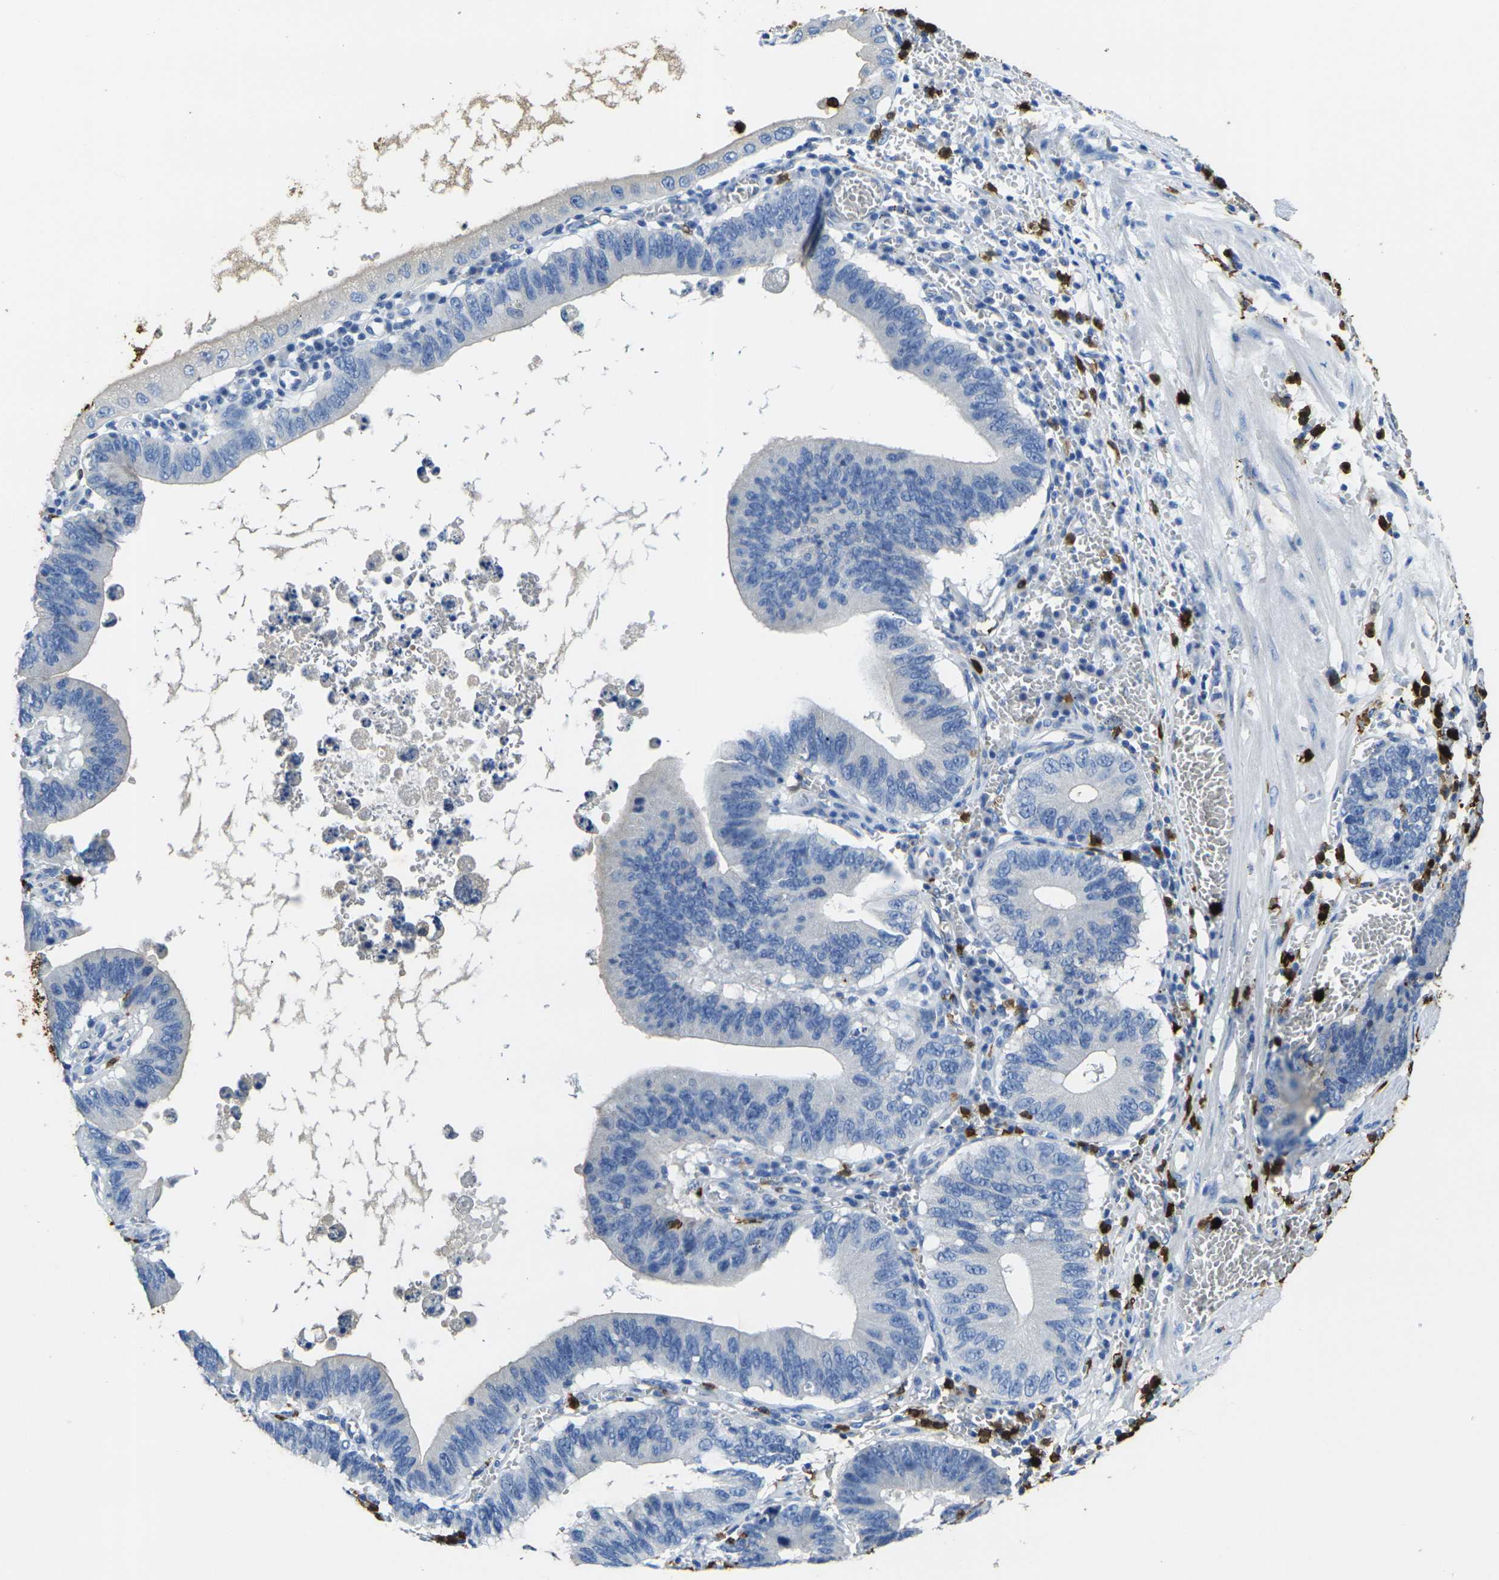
{"staining": {"intensity": "moderate", "quantity": "25%-75%", "location": "cytoplasmic/membranous"}, "tissue": "stomach cancer", "cell_type": "Tumor cells", "image_type": "cancer", "snomed": [{"axis": "morphology", "description": "Adenocarcinoma, NOS"}, {"axis": "topography", "description": "Stomach"}, {"axis": "topography", "description": "Gastric cardia"}], "caption": "Protein staining of stomach adenocarcinoma tissue demonstrates moderate cytoplasmic/membranous expression in about 25%-75% of tumor cells.", "gene": "S100A9", "patient": {"sex": "male", "age": 59}}